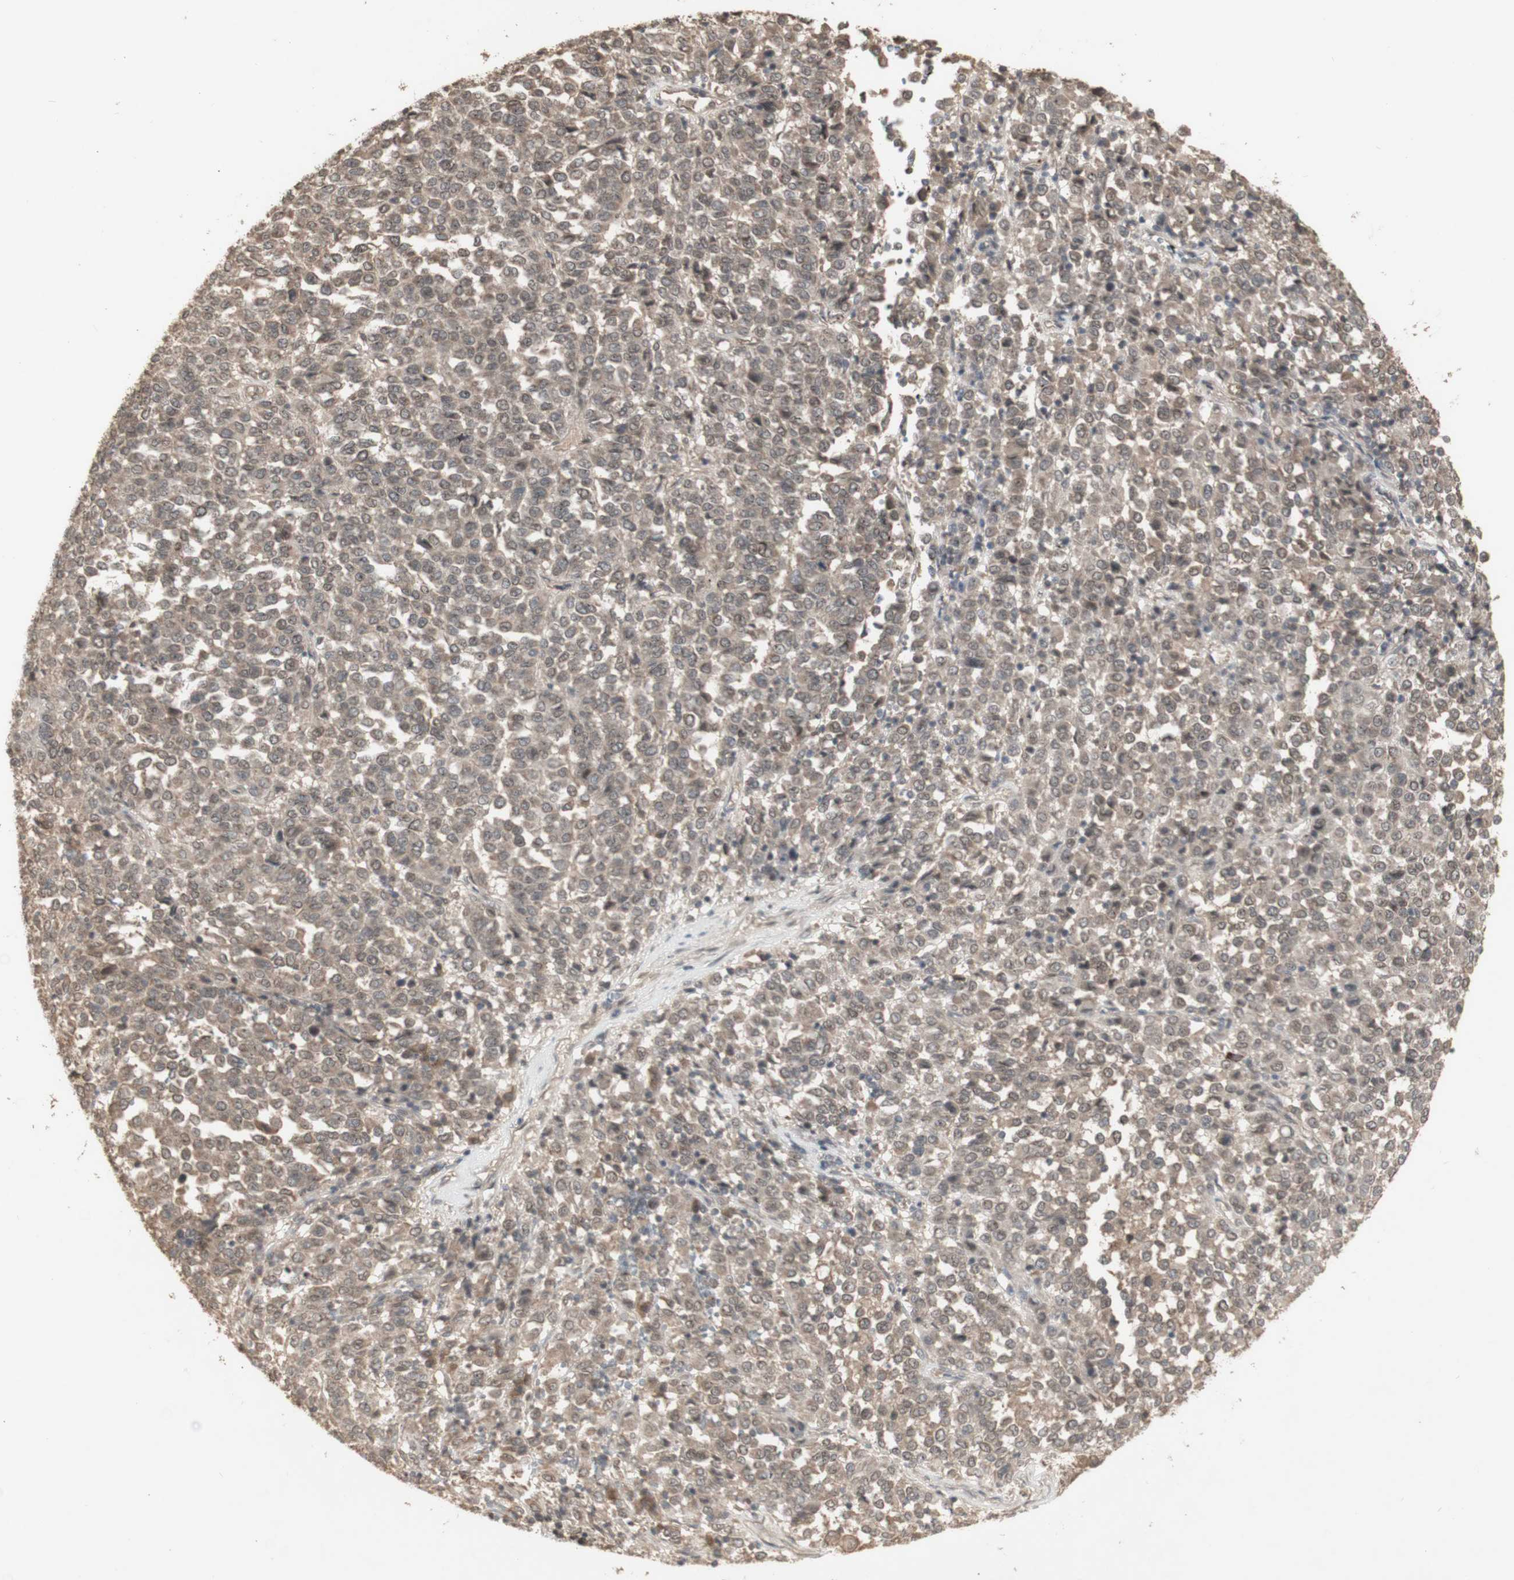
{"staining": {"intensity": "moderate", "quantity": ">75%", "location": "cytoplasmic/membranous"}, "tissue": "melanoma", "cell_type": "Tumor cells", "image_type": "cancer", "snomed": [{"axis": "morphology", "description": "Malignant melanoma, Metastatic site"}, {"axis": "topography", "description": "Pancreas"}], "caption": "Protein expression by immunohistochemistry (IHC) demonstrates moderate cytoplasmic/membranous expression in about >75% of tumor cells in melanoma.", "gene": "ALOX12", "patient": {"sex": "female", "age": 30}}